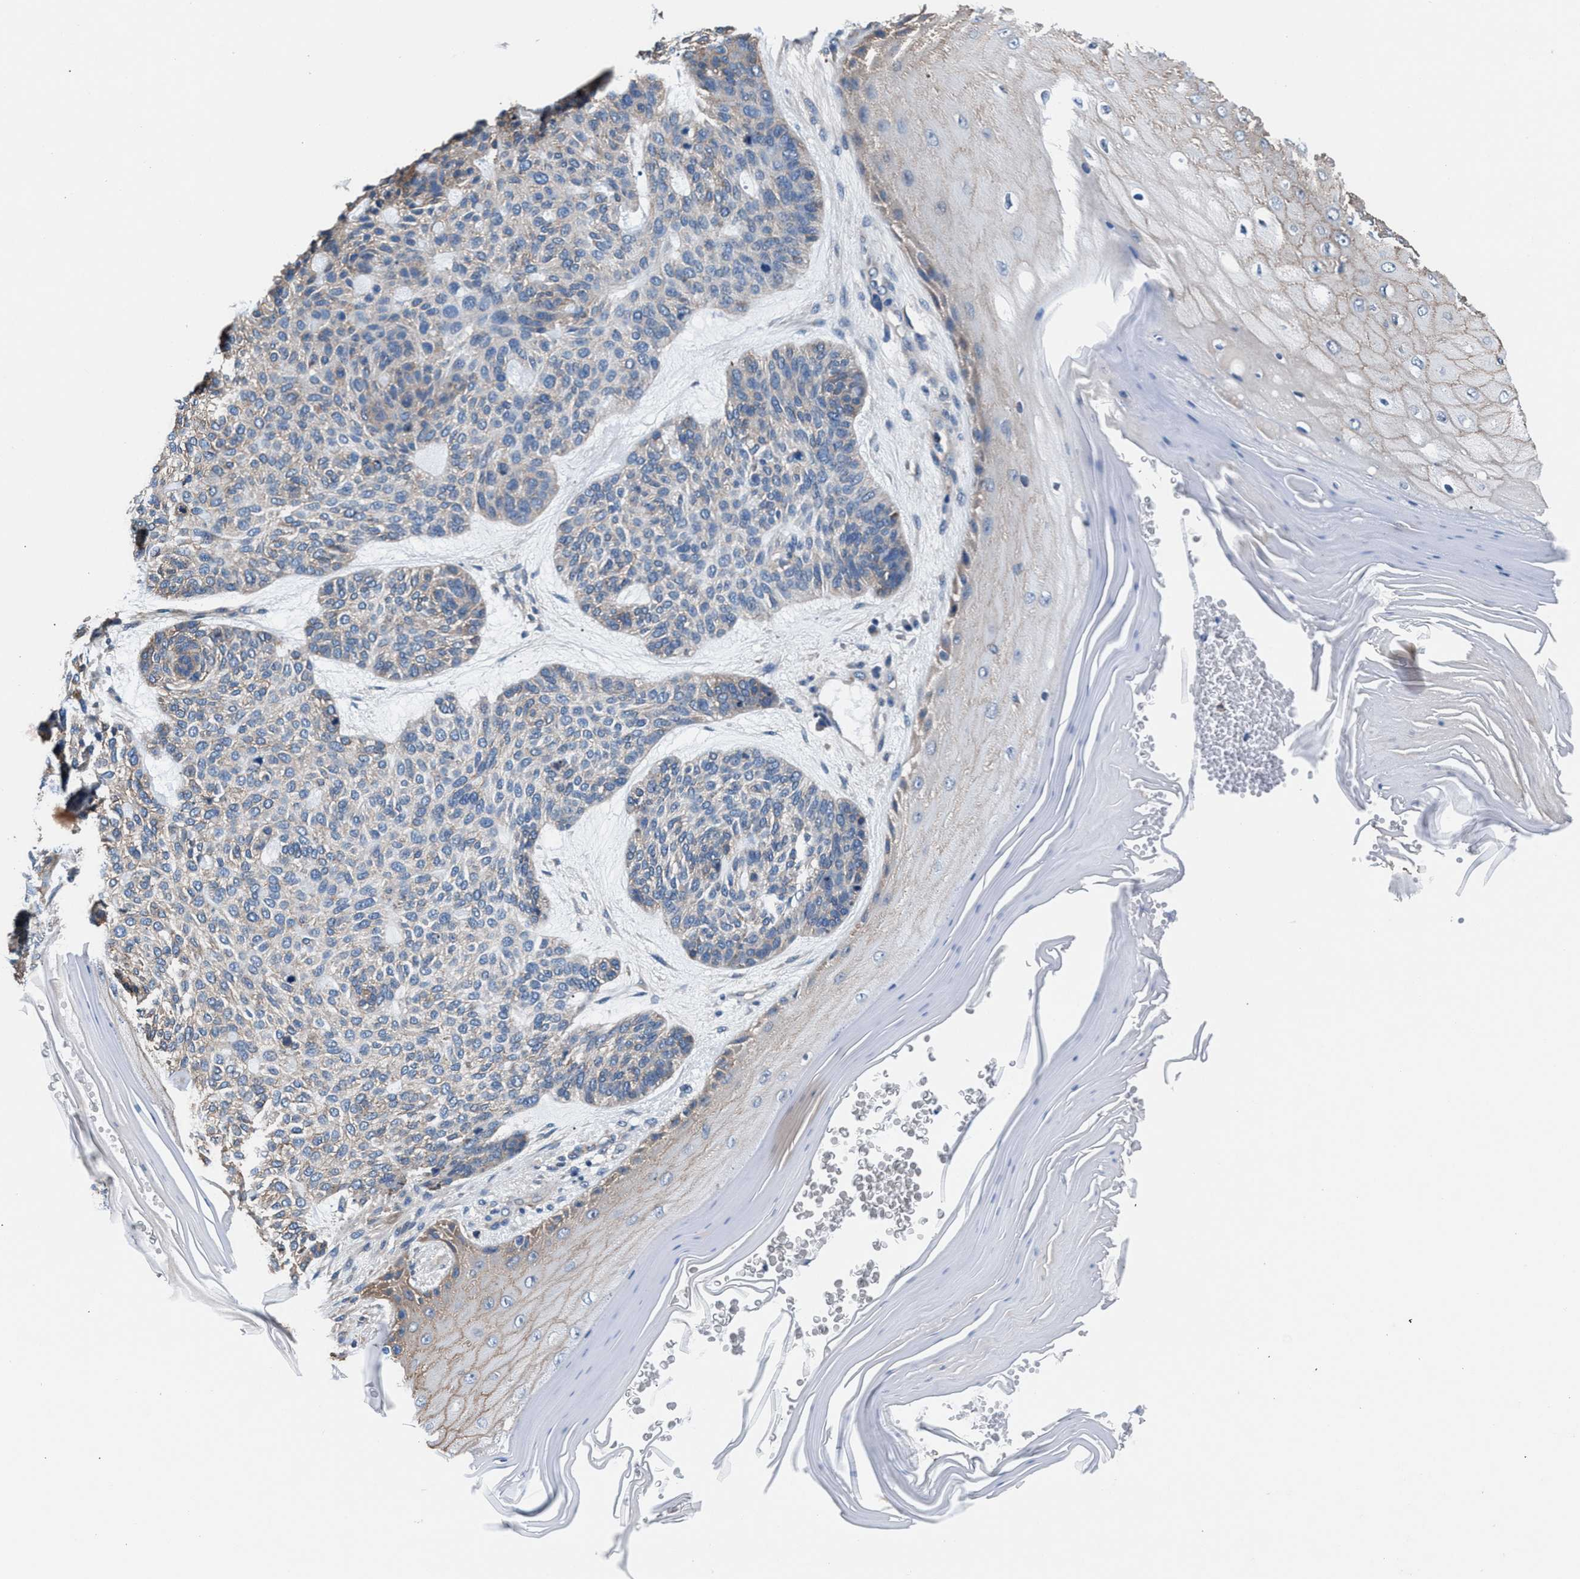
{"staining": {"intensity": "weak", "quantity": "<25%", "location": "cytoplasmic/membranous"}, "tissue": "skin cancer", "cell_type": "Tumor cells", "image_type": "cancer", "snomed": [{"axis": "morphology", "description": "Basal cell carcinoma"}, {"axis": "topography", "description": "Skin"}], "caption": "Basal cell carcinoma (skin) was stained to show a protein in brown. There is no significant staining in tumor cells. (DAB (3,3'-diaminobenzidine) immunohistochemistry (IHC) with hematoxylin counter stain).", "gene": "NKTR", "patient": {"sex": "male", "age": 55}}